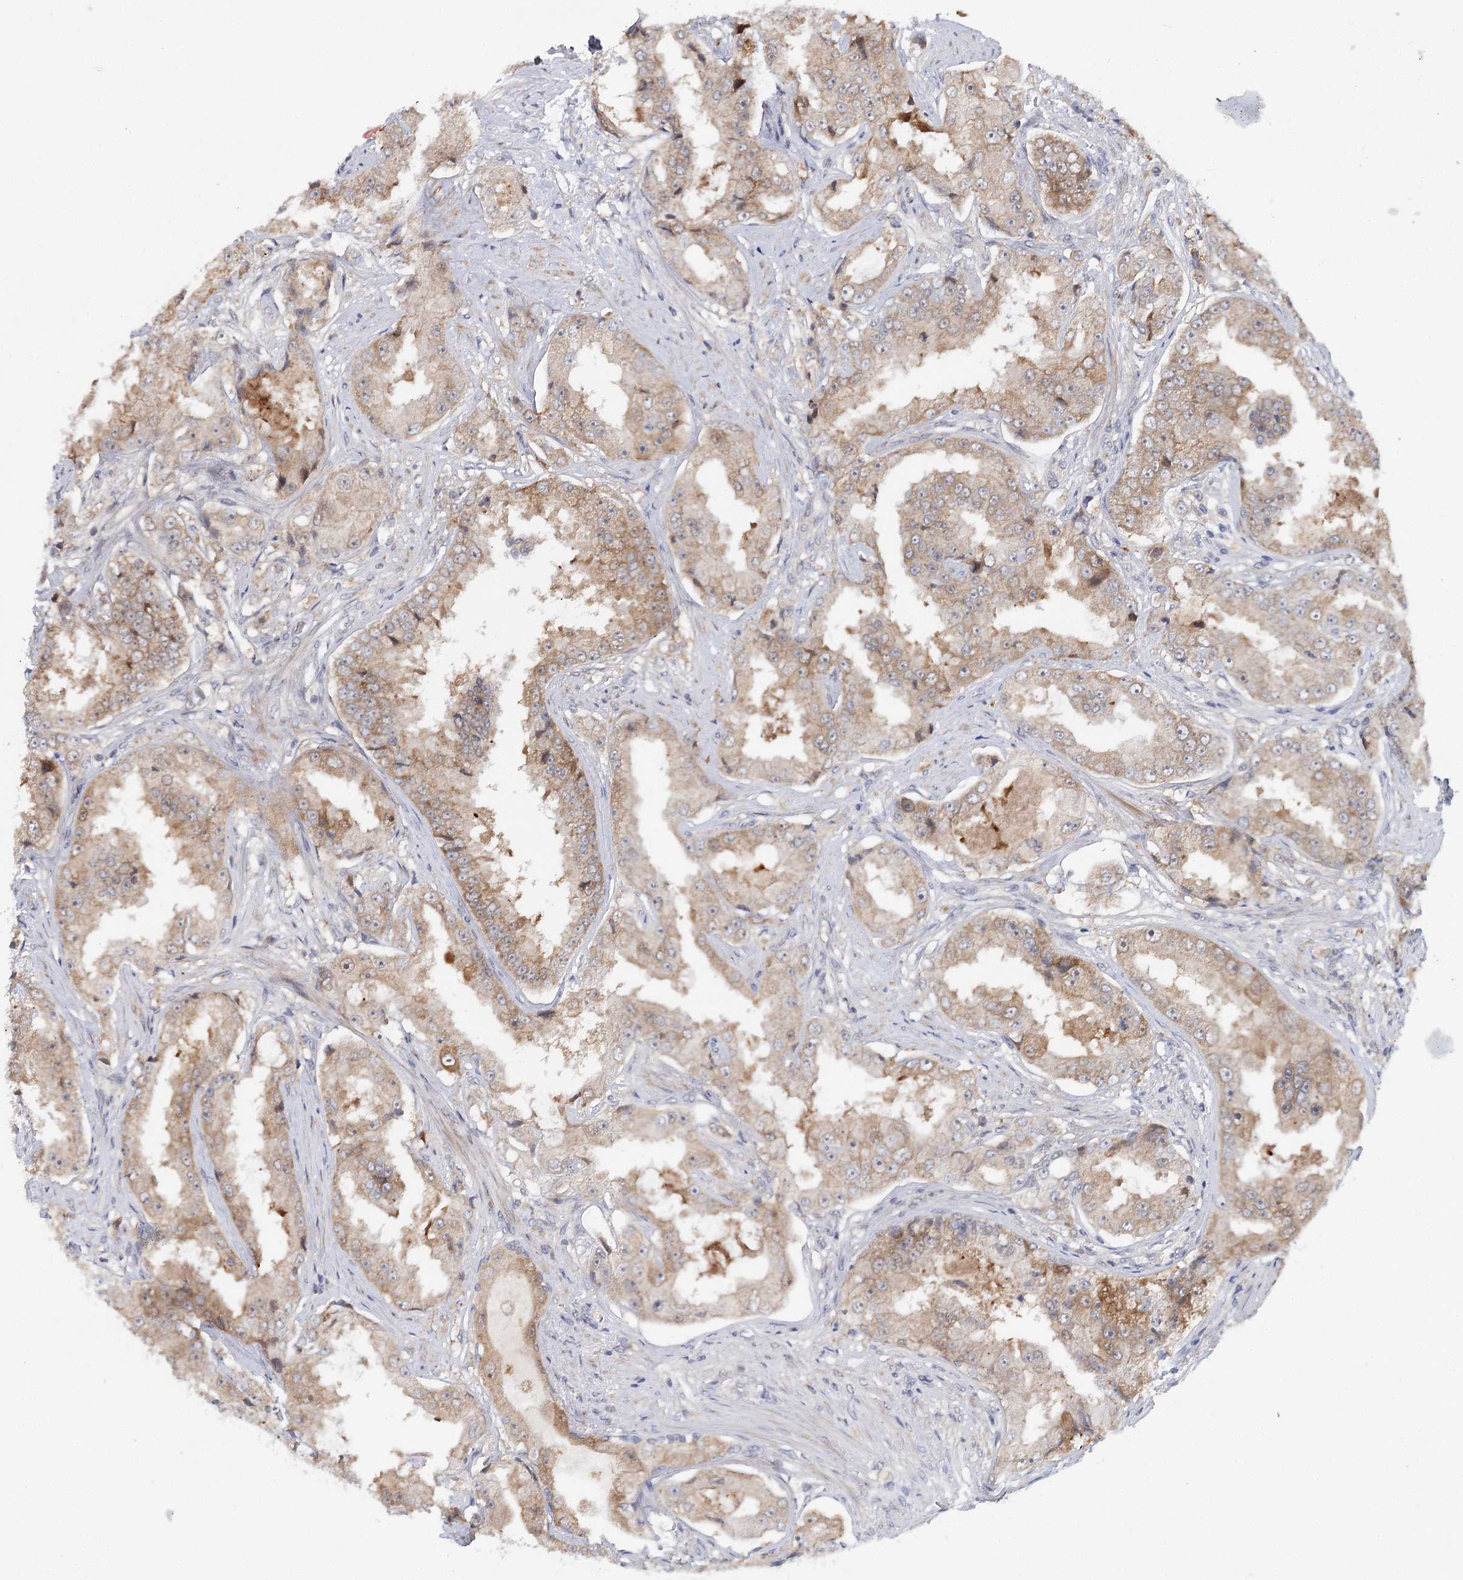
{"staining": {"intensity": "moderate", "quantity": "25%-75%", "location": "cytoplasmic/membranous"}, "tissue": "prostate cancer", "cell_type": "Tumor cells", "image_type": "cancer", "snomed": [{"axis": "morphology", "description": "Adenocarcinoma, High grade"}, {"axis": "topography", "description": "Prostate"}], "caption": "A medium amount of moderate cytoplasmic/membranous staining is appreciated in about 25%-75% of tumor cells in high-grade adenocarcinoma (prostate) tissue.", "gene": "AP3B1", "patient": {"sex": "male", "age": 73}}